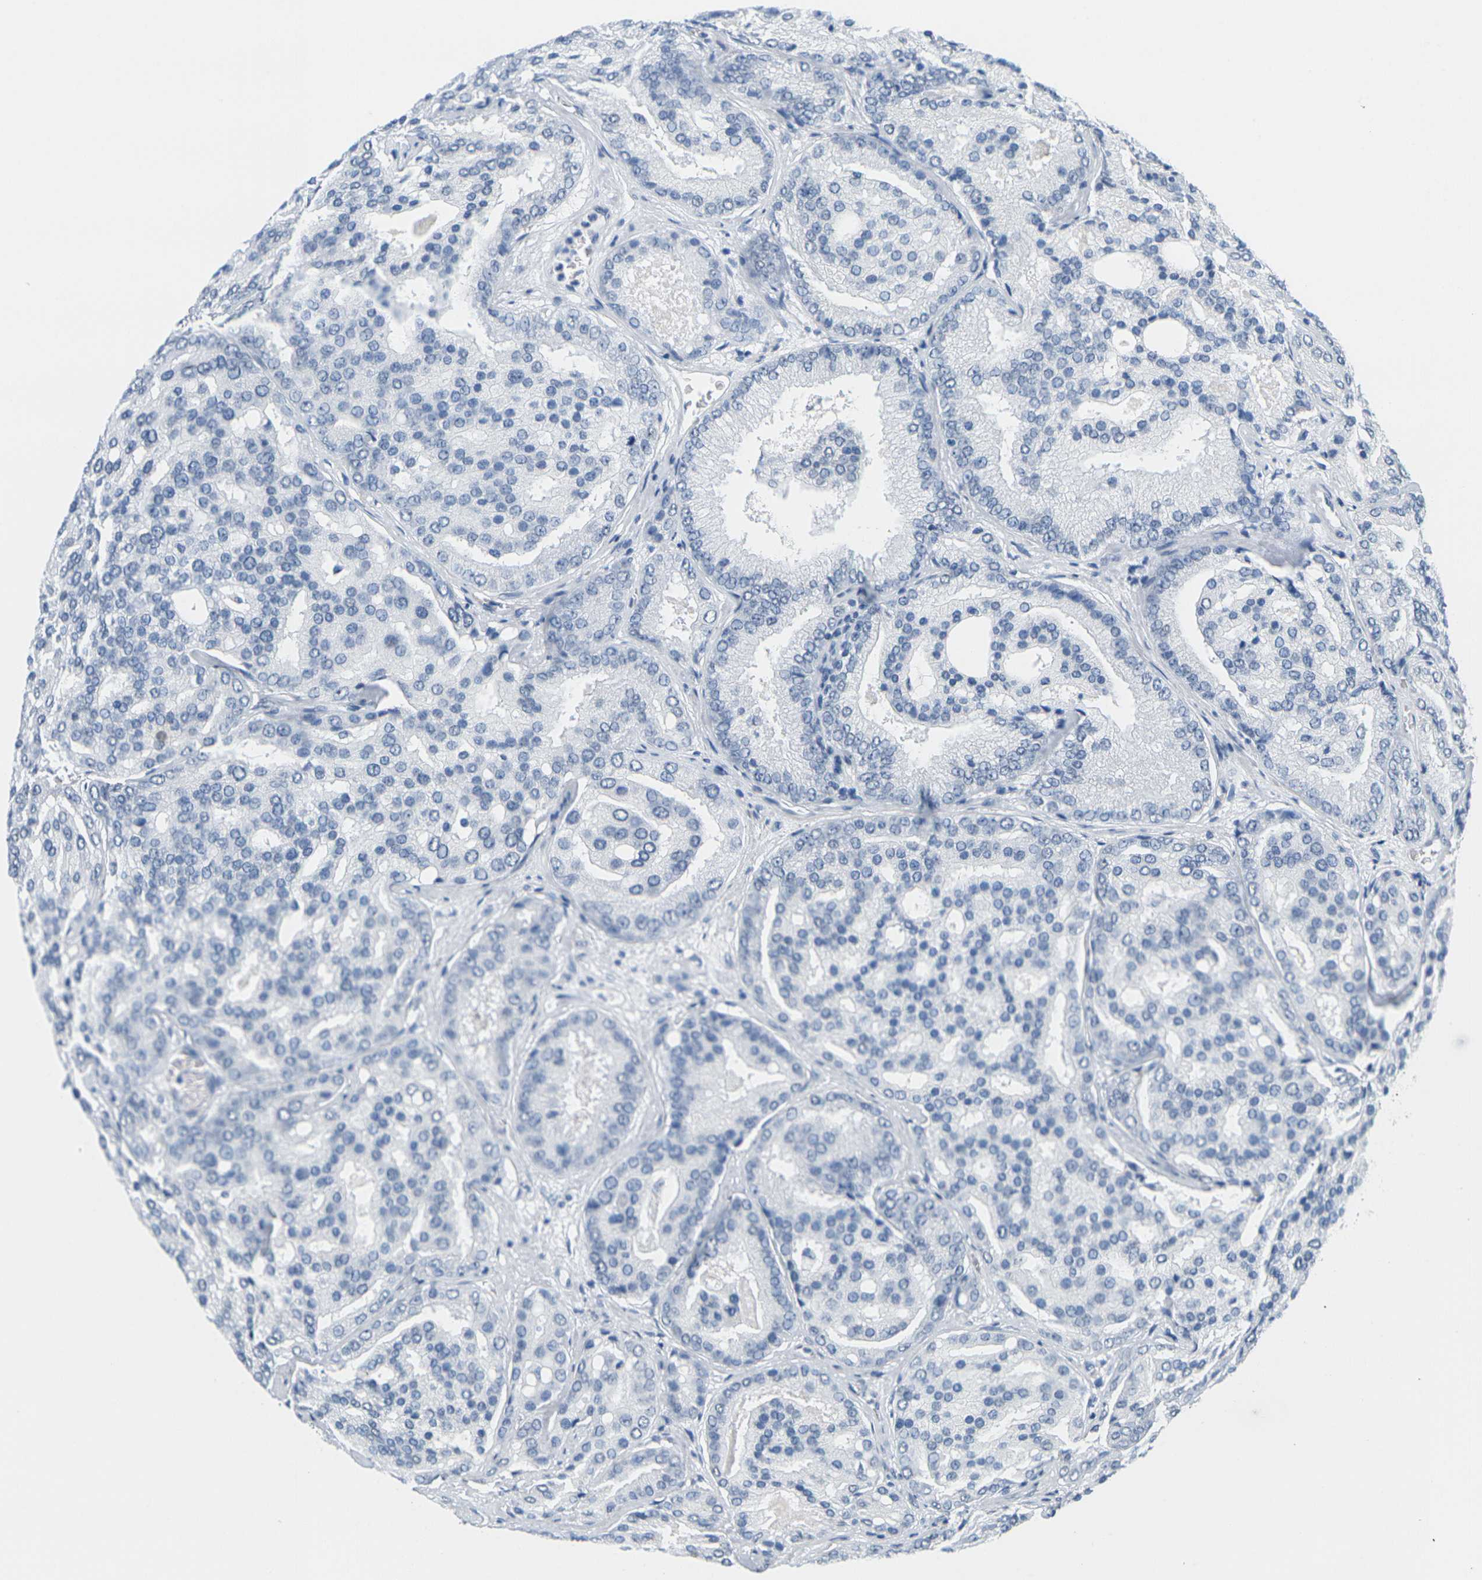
{"staining": {"intensity": "negative", "quantity": "none", "location": "none"}, "tissue": "prostate cancer", "cell_type": "Tumor cells", "image_type": "cancer", "snomed": [{"axis": "morphology", "description": "Adenocarcinoma, High grade"}, {"axis": "topography", "description": "Prostate"}], "caption": "This micrograph is of prostate high-grade adenocarcinoma stained with immunohistochemistry (IHC) to label a protein in brown with the nuclei are counter-stained blue. There is no staining in tumor cells.", "gene": "CTAG1A", "patient": {"sex": "male", "age": 64}}